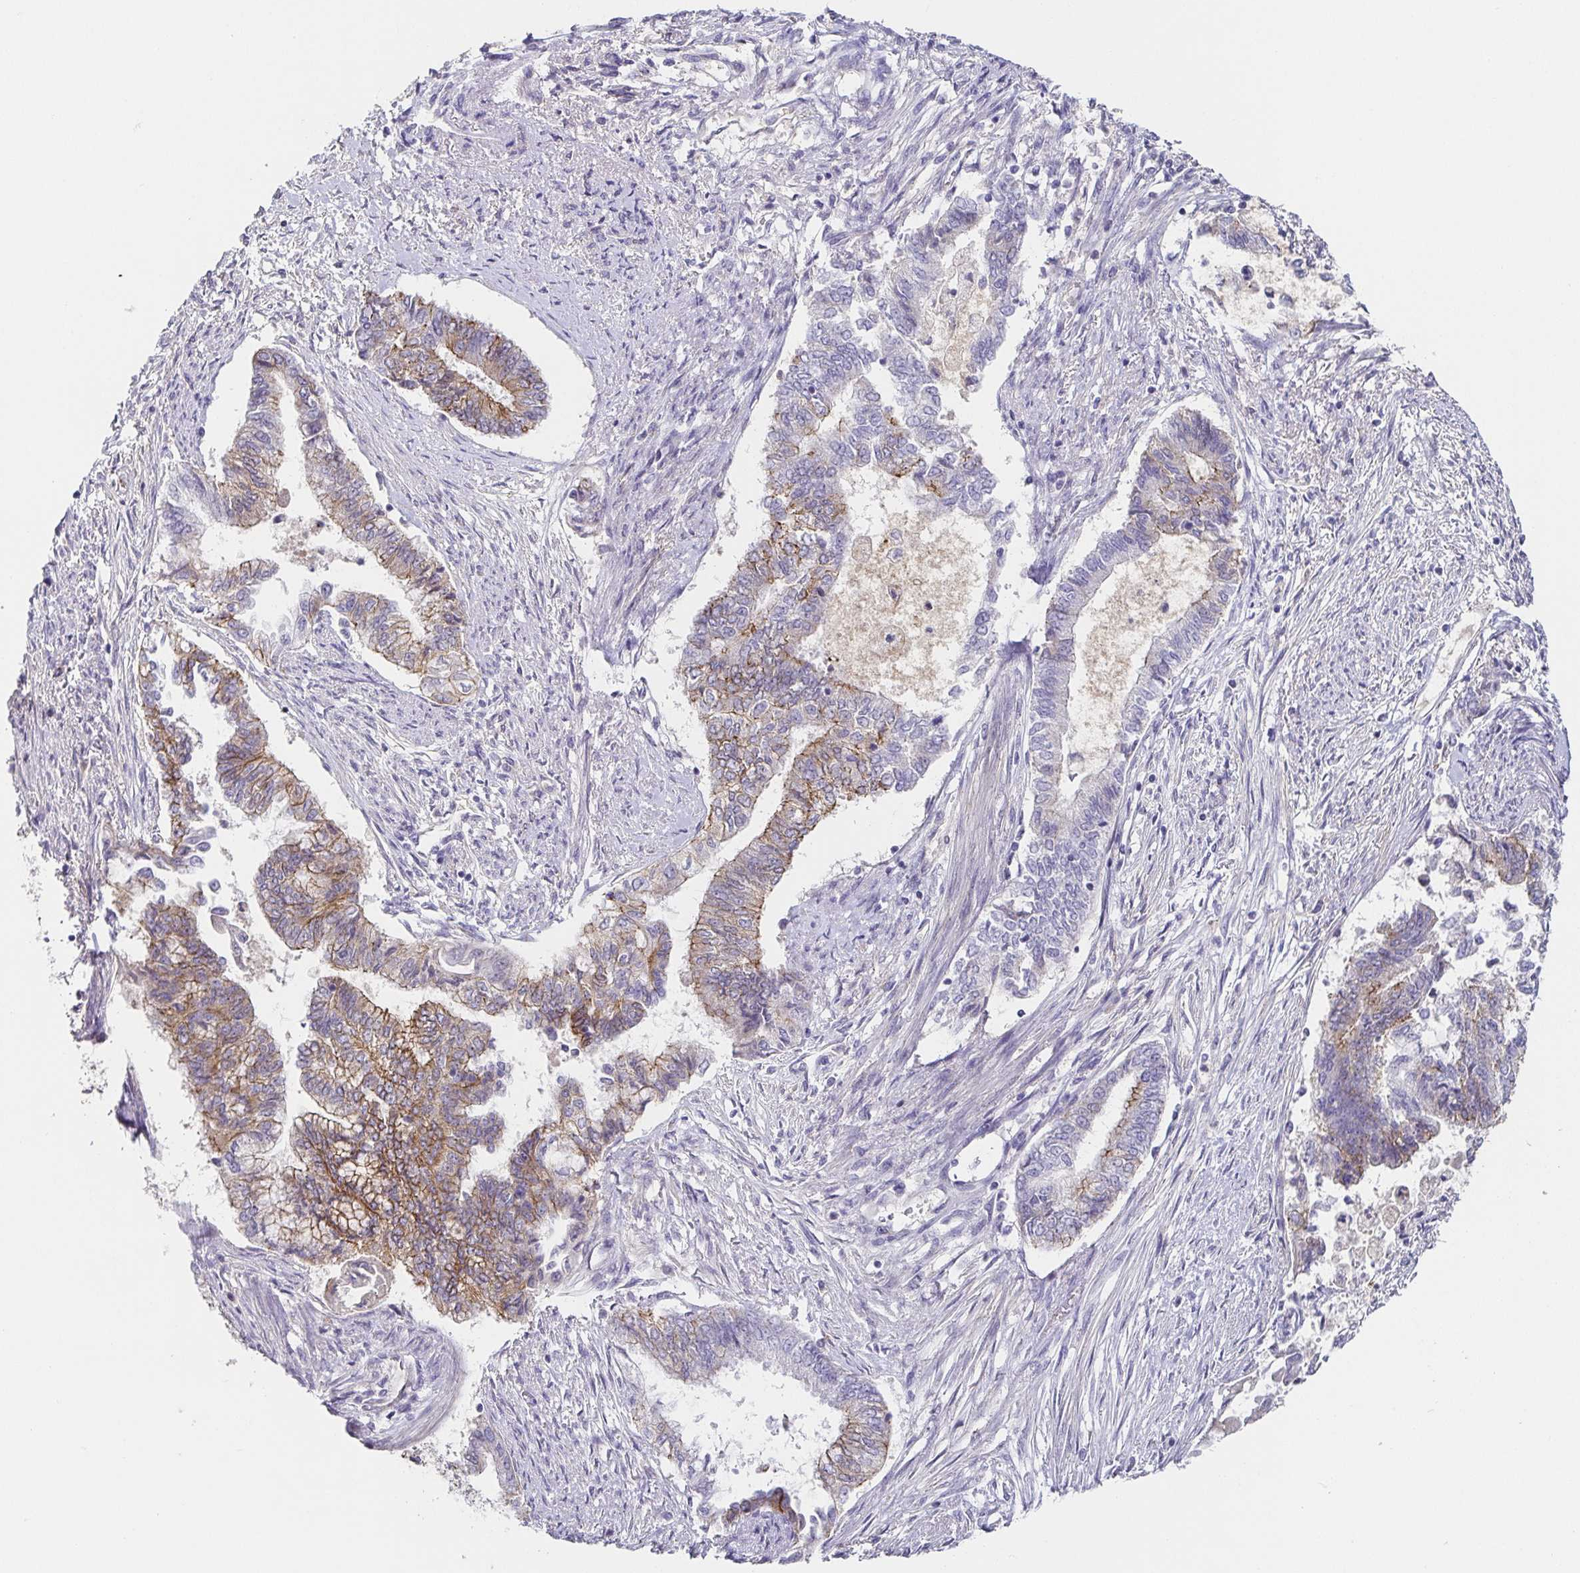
{"staining": {"intensity": "weak", "quantity": "25%-75%", "location": "cytoplasmic/membranous"}, "tissue": "endometrial cancer", "cell_type": "Tumor cells", "image_type": "cancer", "snomed": [{"axis": "morphology", "description": "Adenocarcinoma, NOS"}, {"axis": "topography", "description": "Endometrium"}], "caption": "Protein analysis of adenocarcinoma (endometrial) tissue displays weak cytoplasmic/membranous staining in approximately 25%-75% of tumor cells. (Stains: DAB (3,3'-diaminobenzidine) in brown, nuclei in blue, Microscopy: brightfield microscopy at high magnification).", "gene": "PIWIL3", "patient": {"sex": "female", "age": 65}}